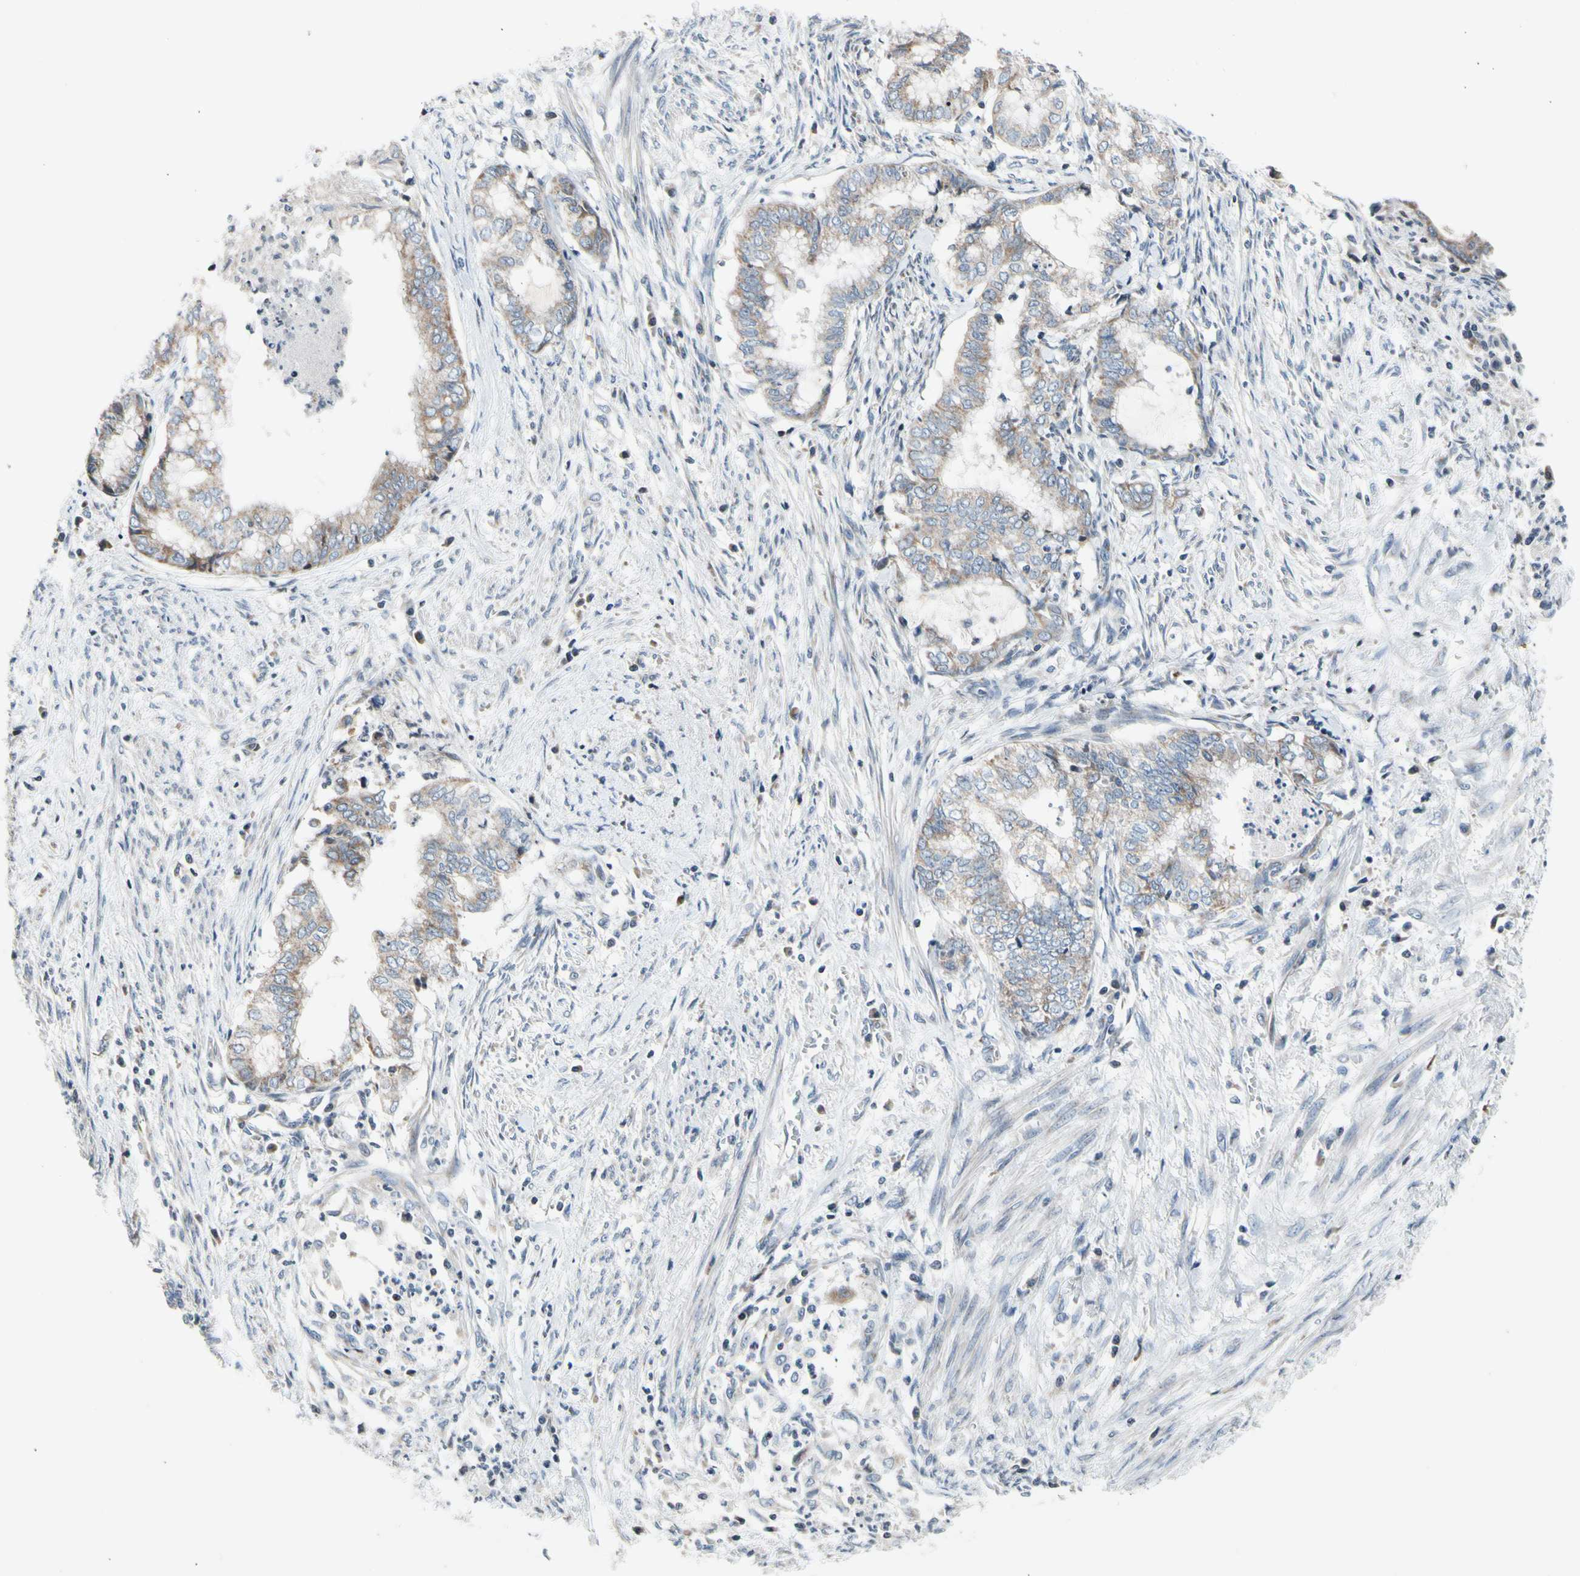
{"staining": {"intensity": "weak", "quantity": "25%-75%", "location": "cytoplasmic/membranous,nuclear"}, "tissue": "endometrial cancer", "cell_type": "Tumor cells", "image_type": "cancer", "snomed": [{"axis": "morphology", "description": "Necrosis, NOS"}, {"axis": "morphology", "description": "Adenocarcinoma, NOS"}, {"axis": "topography", "description": "Endometrium"}], "caption": "Immunohistochemistry (IHC) (DAB) staining of endometrial cancer demonstrates weak cytoplasmic/membranous and nuclear protein expression in about 25%-75% of tumor cells.", "gene": "SOX30", "patient": {"sex": "female", "age": 79}}